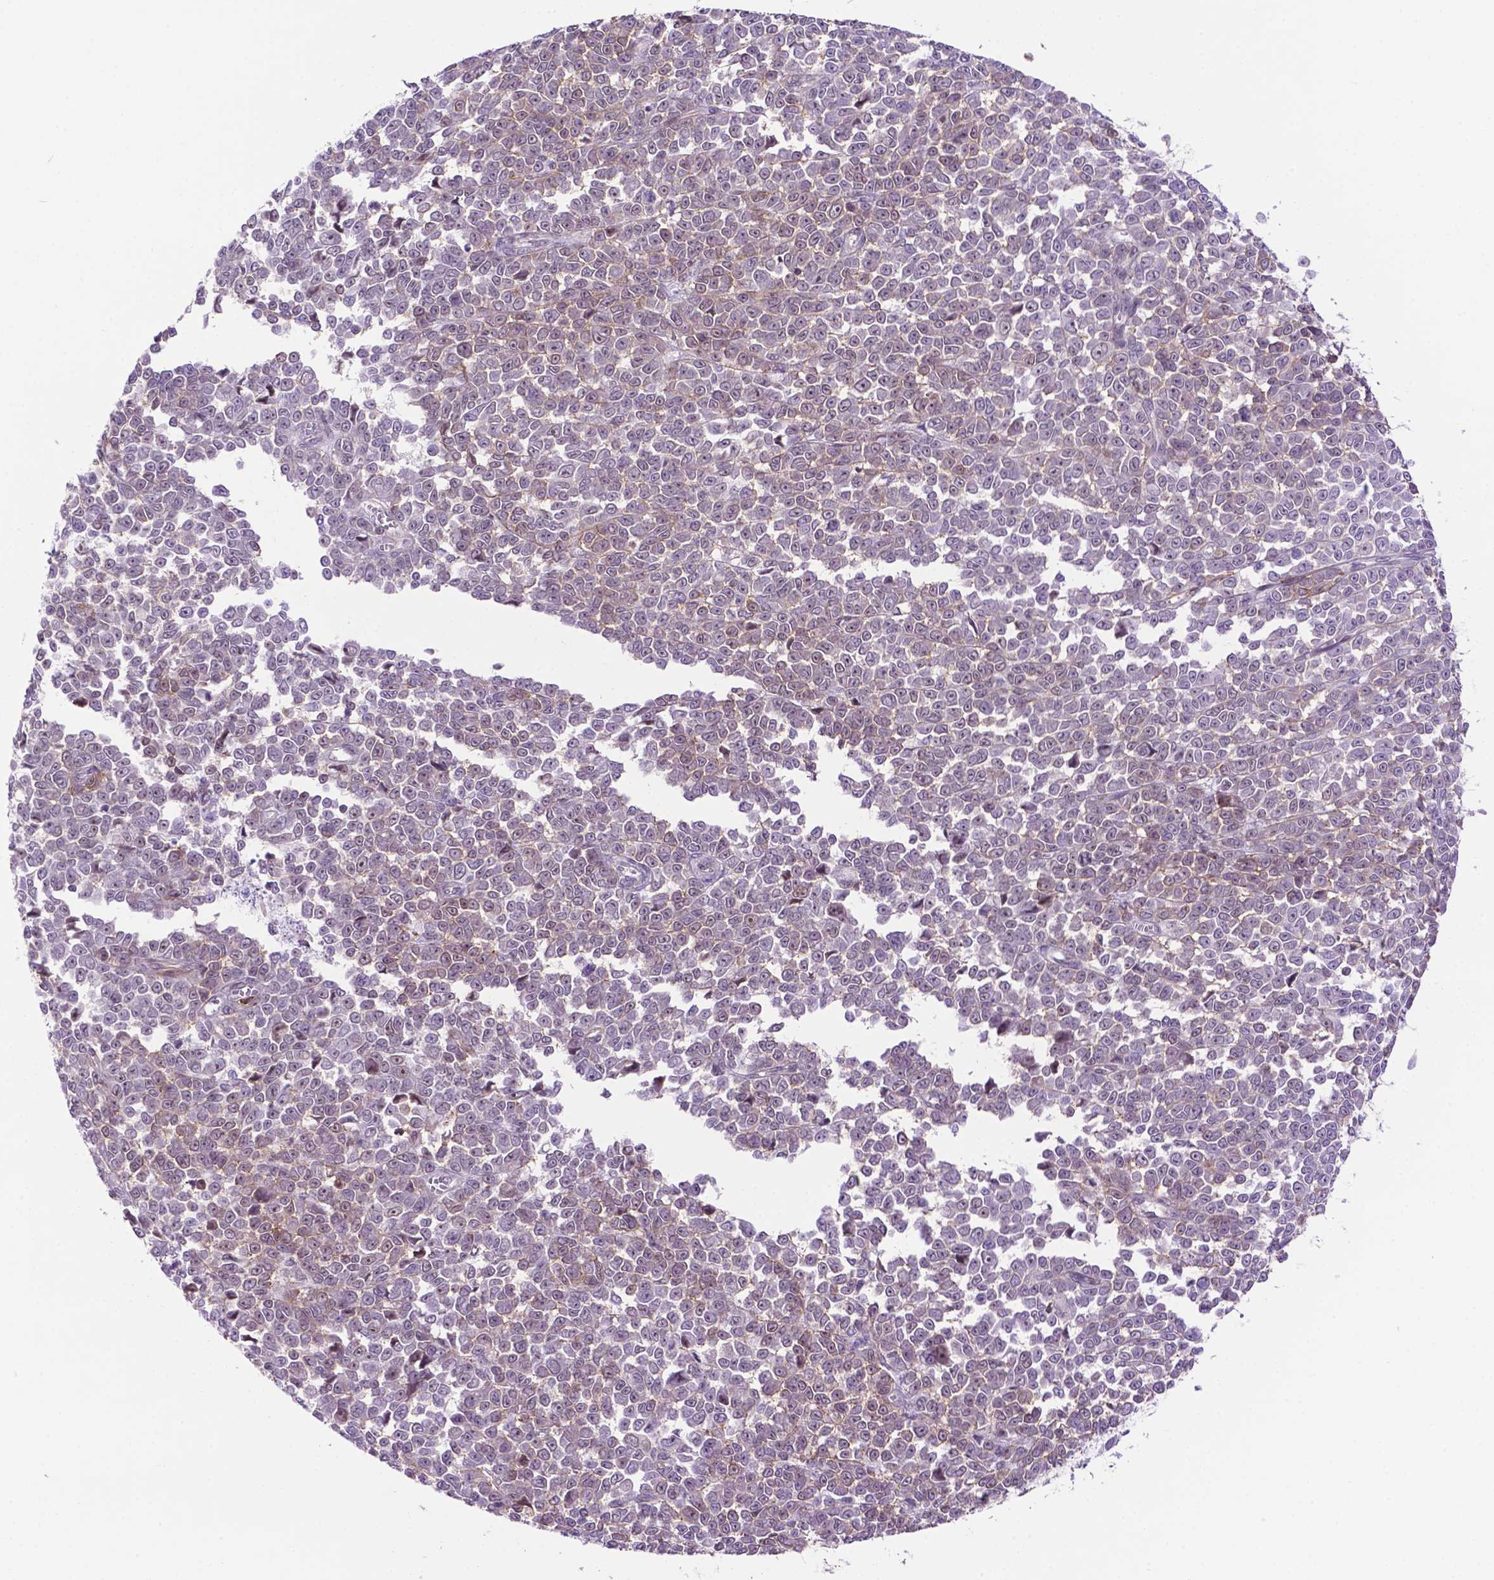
{"staining": {"intensity": "weak", "quantity": "<25%", "location": "nuclear"}, "tissue": "melanoma", "cell_type": "Tumor cells", "image_type": "cancer", "snomed": [{"axis": "morphology", "description": "Malignant melanoma, NOS"}, {"axis": "topography", "description": "Skin"}], "caption": "Photomicrograph shows no protein staining in tumor cells of malignant melanoma tissue.", "gene": "TACSTD2", "patient": {"sex": "female", "age": 95}}